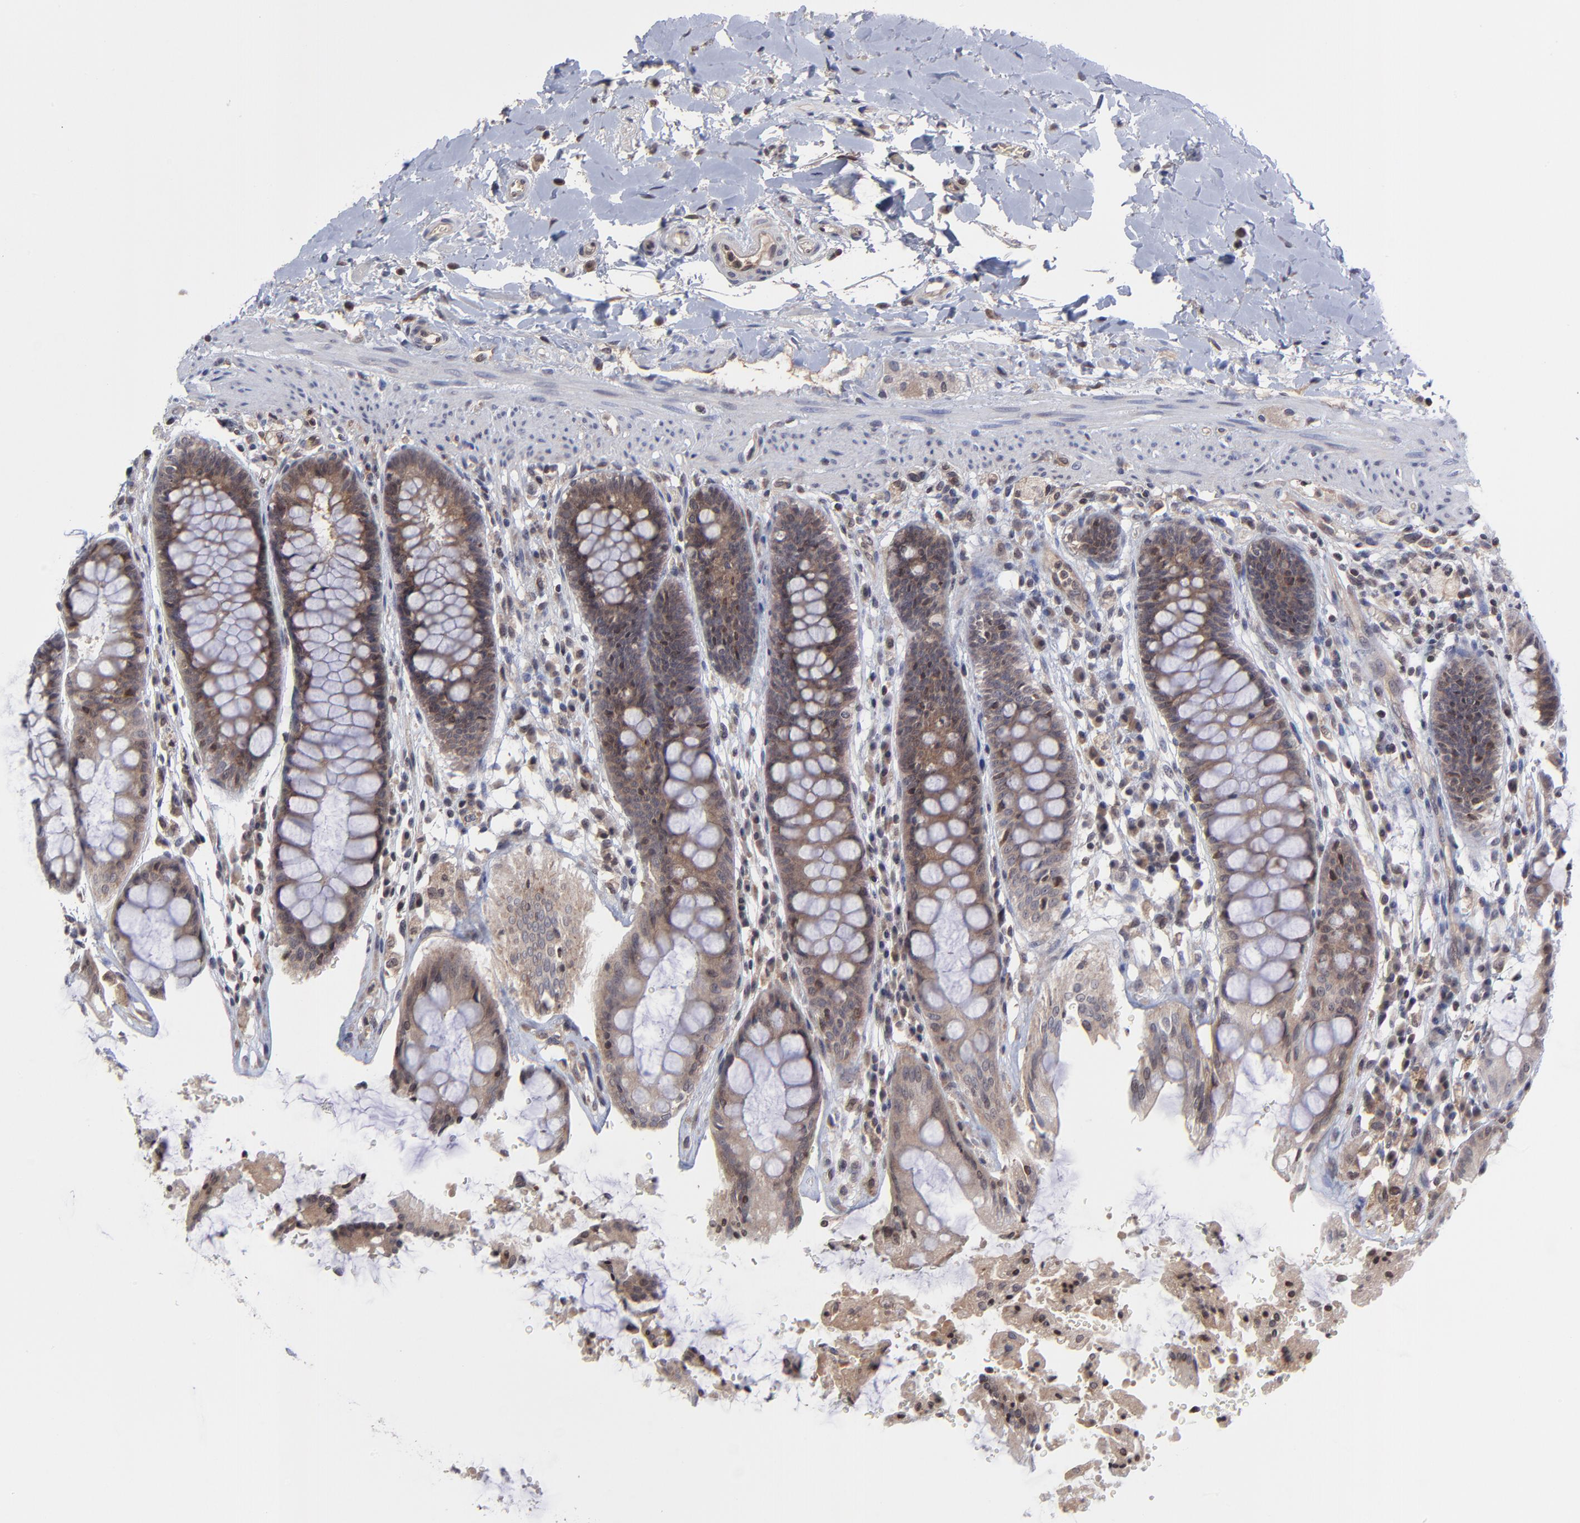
{"staining": {"intensity": "moderate", "quantity": ">75%", "location": "cytoplasmic/membranous"}, "tissue": "rectum", "cell_type": "Glandular cells", "image_type": "normal", "snomed": [{"axis": "morphology", "description": "Normal tissue, NOS"}, {"axis": "topography", "description": "Rectum"}], "caption": "A photomicrograph showing moderate cytoplasmic/membranous staining in about >75% of glandular cells in normal rectum, as visualized by brown immunohistochemical staining.", "gene": "UBE2L6", "patient": {"sex": "female", "age": 46}}